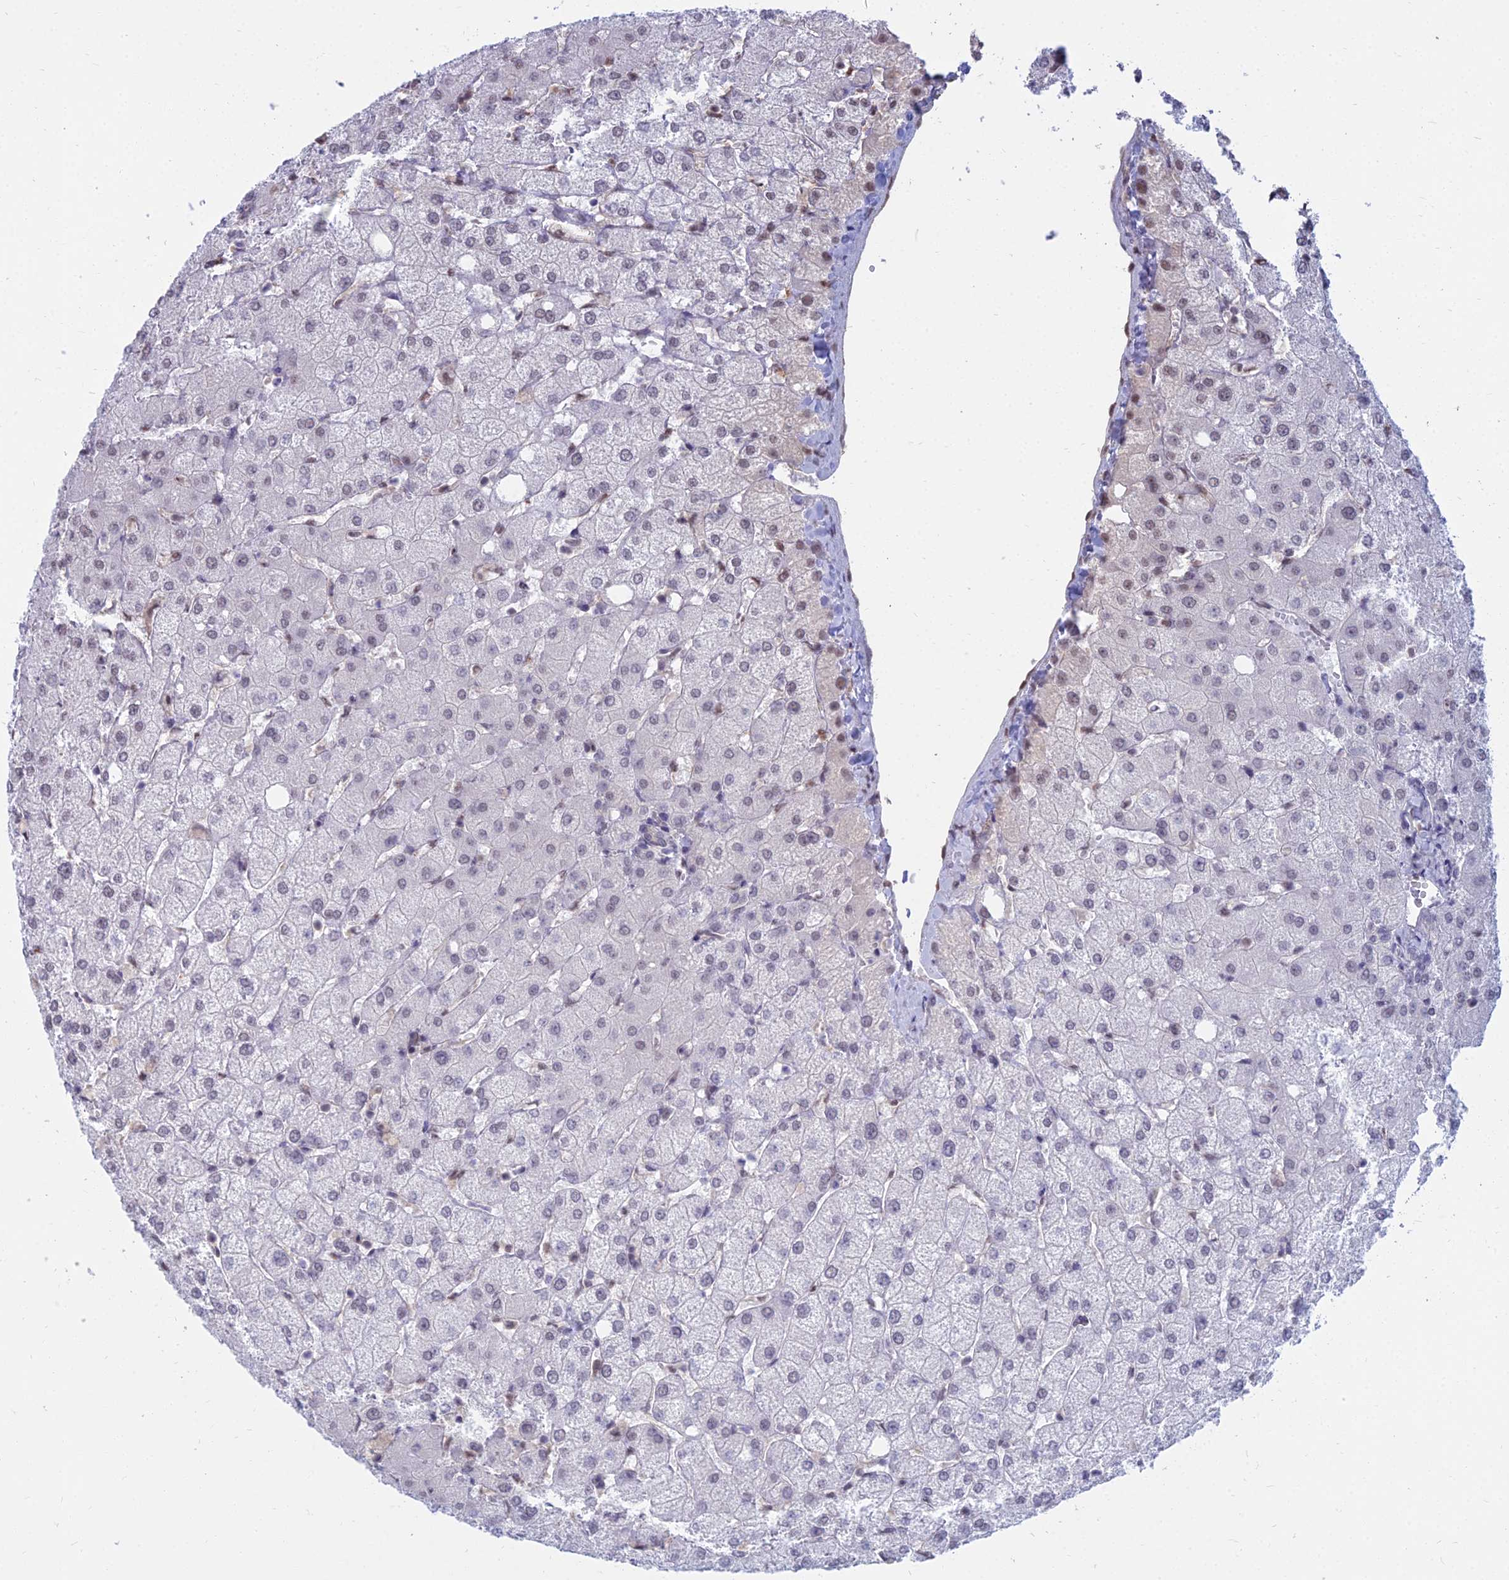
{"staining": {"intensity": "negative", "quantity": "none", "location": "none"}, "tissue": "liver", "cell_type": "Cholangiocytes", "image_type": "normal", "snomed": [{"axis": "morphology", "description": "Normal tissue, NOS"}, {"axis": "topography", "description": "Liver"}], "caption": "This is a micrograph of immunohistochemistry staining of benign liver, which shows no positivity in cholangiocytes. Nuclei are stained in blue.", "gene": "SRSF7", "patient": {"sex": "female", "age": 54}}